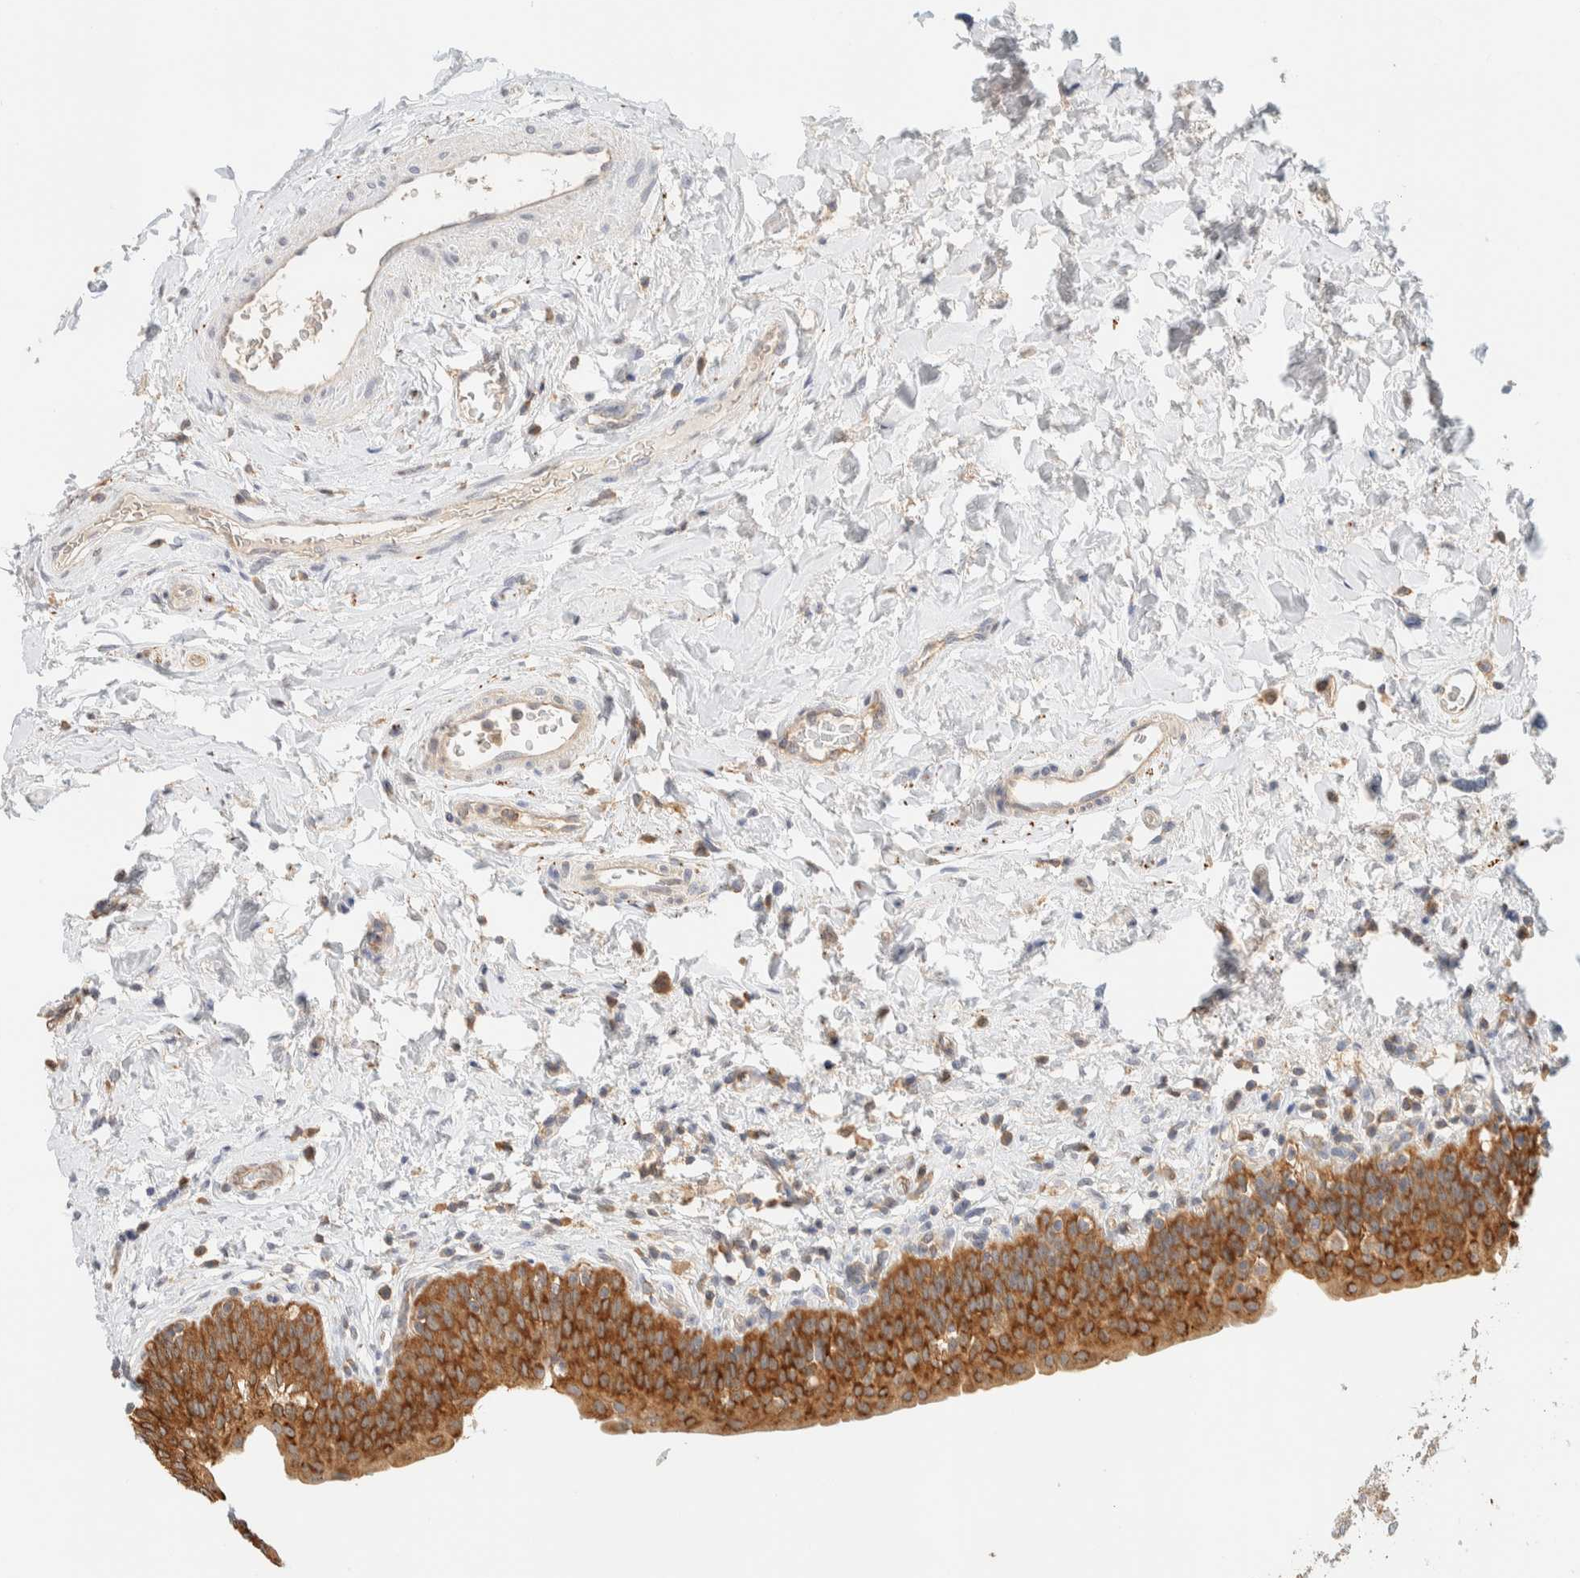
{"staining": {"intensity": "strong", "quantity": ">75%", "location": "cytoplasmic/membranous"}, "tissue": "urinary bladder", "cell_type": "Urothelial cells", "image_type": "normal", "snomed": [{"axis": "morphology", "description": "Normal tissue, NOS"}, {"axis": "topography", "description": "Urinary bladder"}], "caption": "Approximately >75% of urothelial cells in normal human urinary bladder display strong cytoplasmic/membranous protein positivity as visualized by brown immunohistochemical staining.", "gene": "TBC1D8B", "patient": {"sex": "male", "age": 83}}